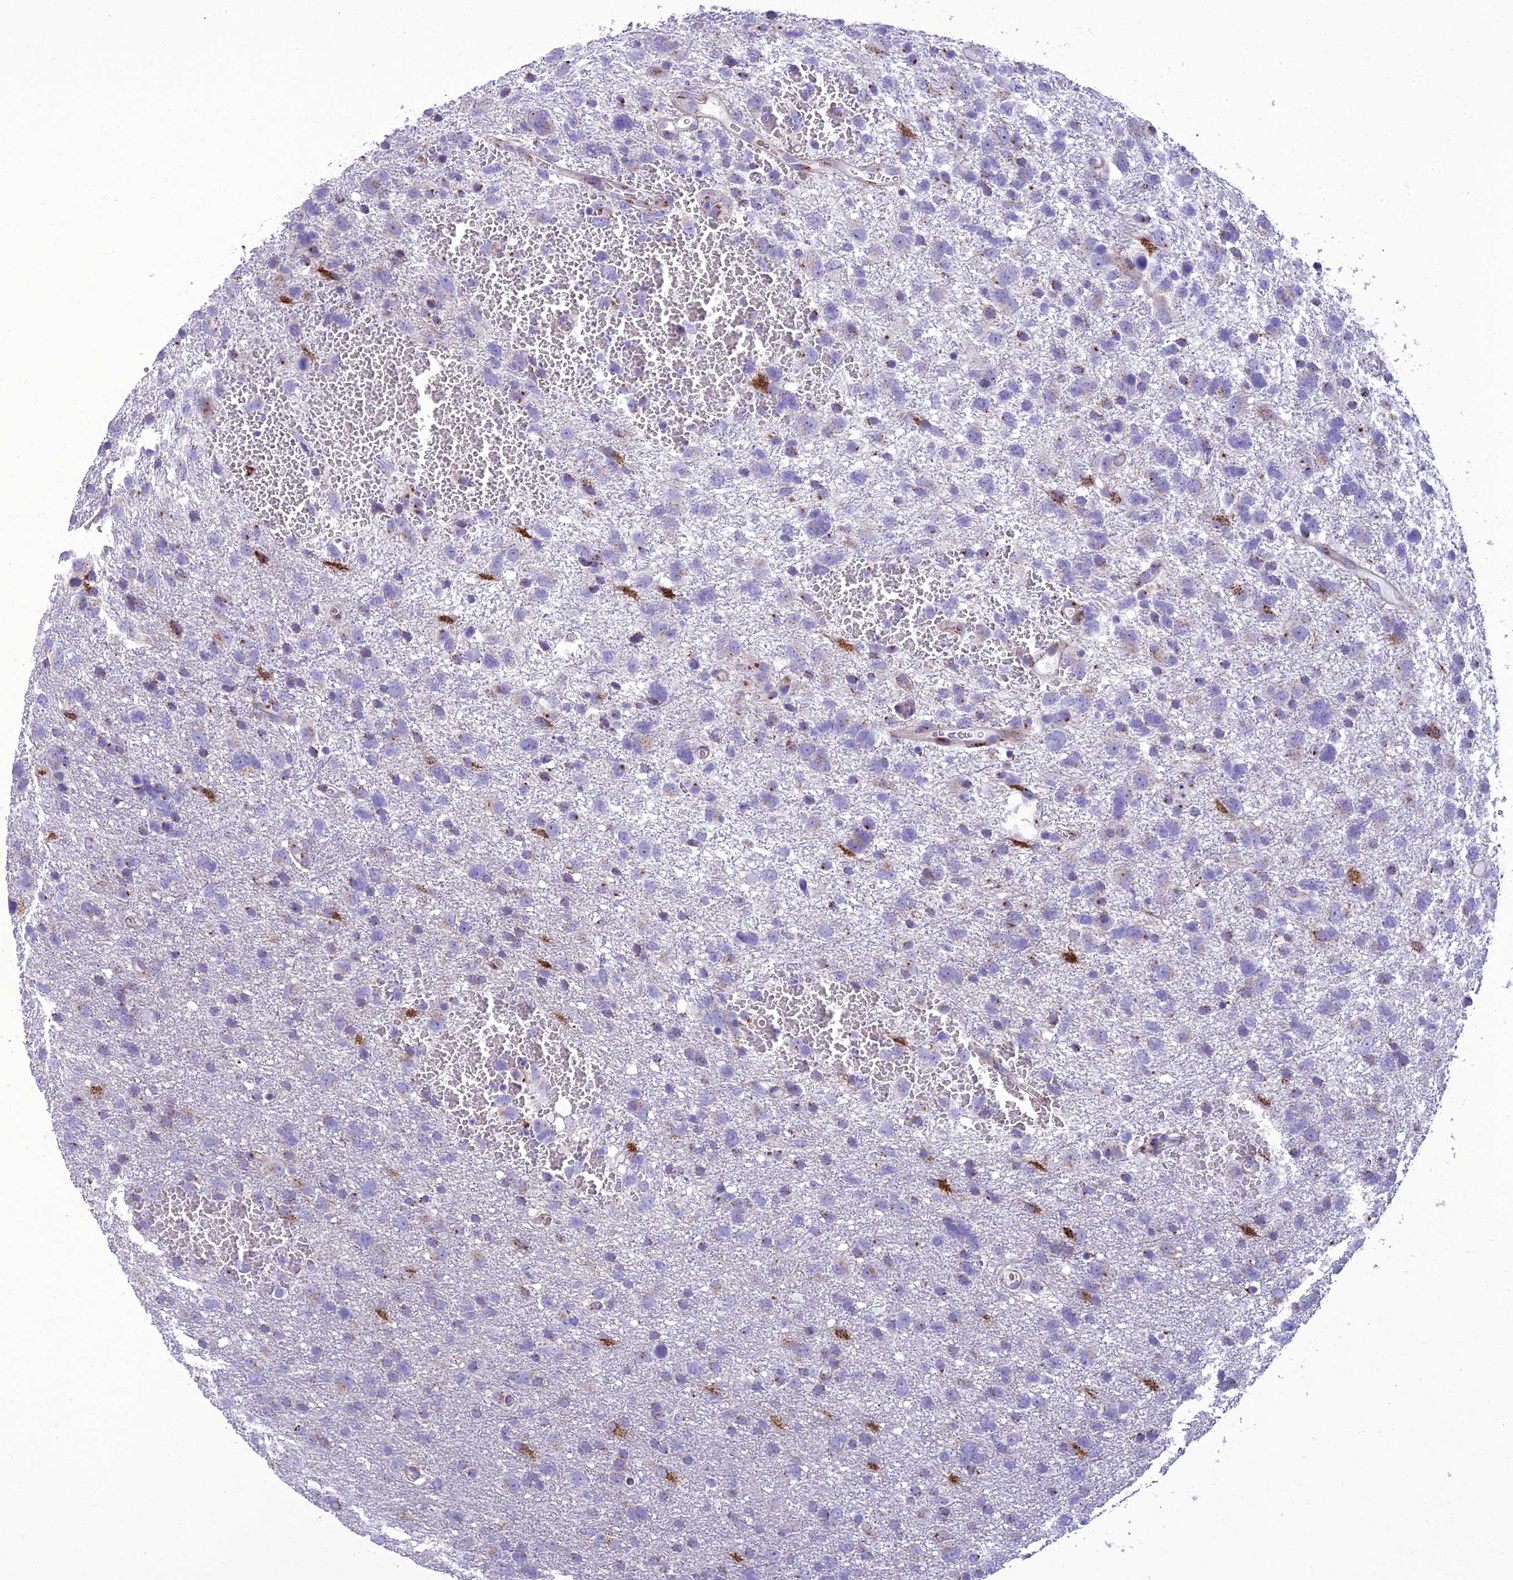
{"staining": {"intensity": "moderate", "quantity": "<25%", "location": "cytoplasmic/membranous"}, "tissue": "glioma", "cell_type": "Tumor cells", "image_type": "cancer", "snomed": [{"axis": "morphology", "description": "Glioma, malignant, High grade"}, {"axis": "topography", "description": "Brain"}], "caption": "Tumor cells demonstrate low levels of moderate cytoplasmic/membranous staining in about <25% of cells in malignant glioma (high-grade).", "gene": "GOLM2", "patient": {"sex": "male", "age": 61}}